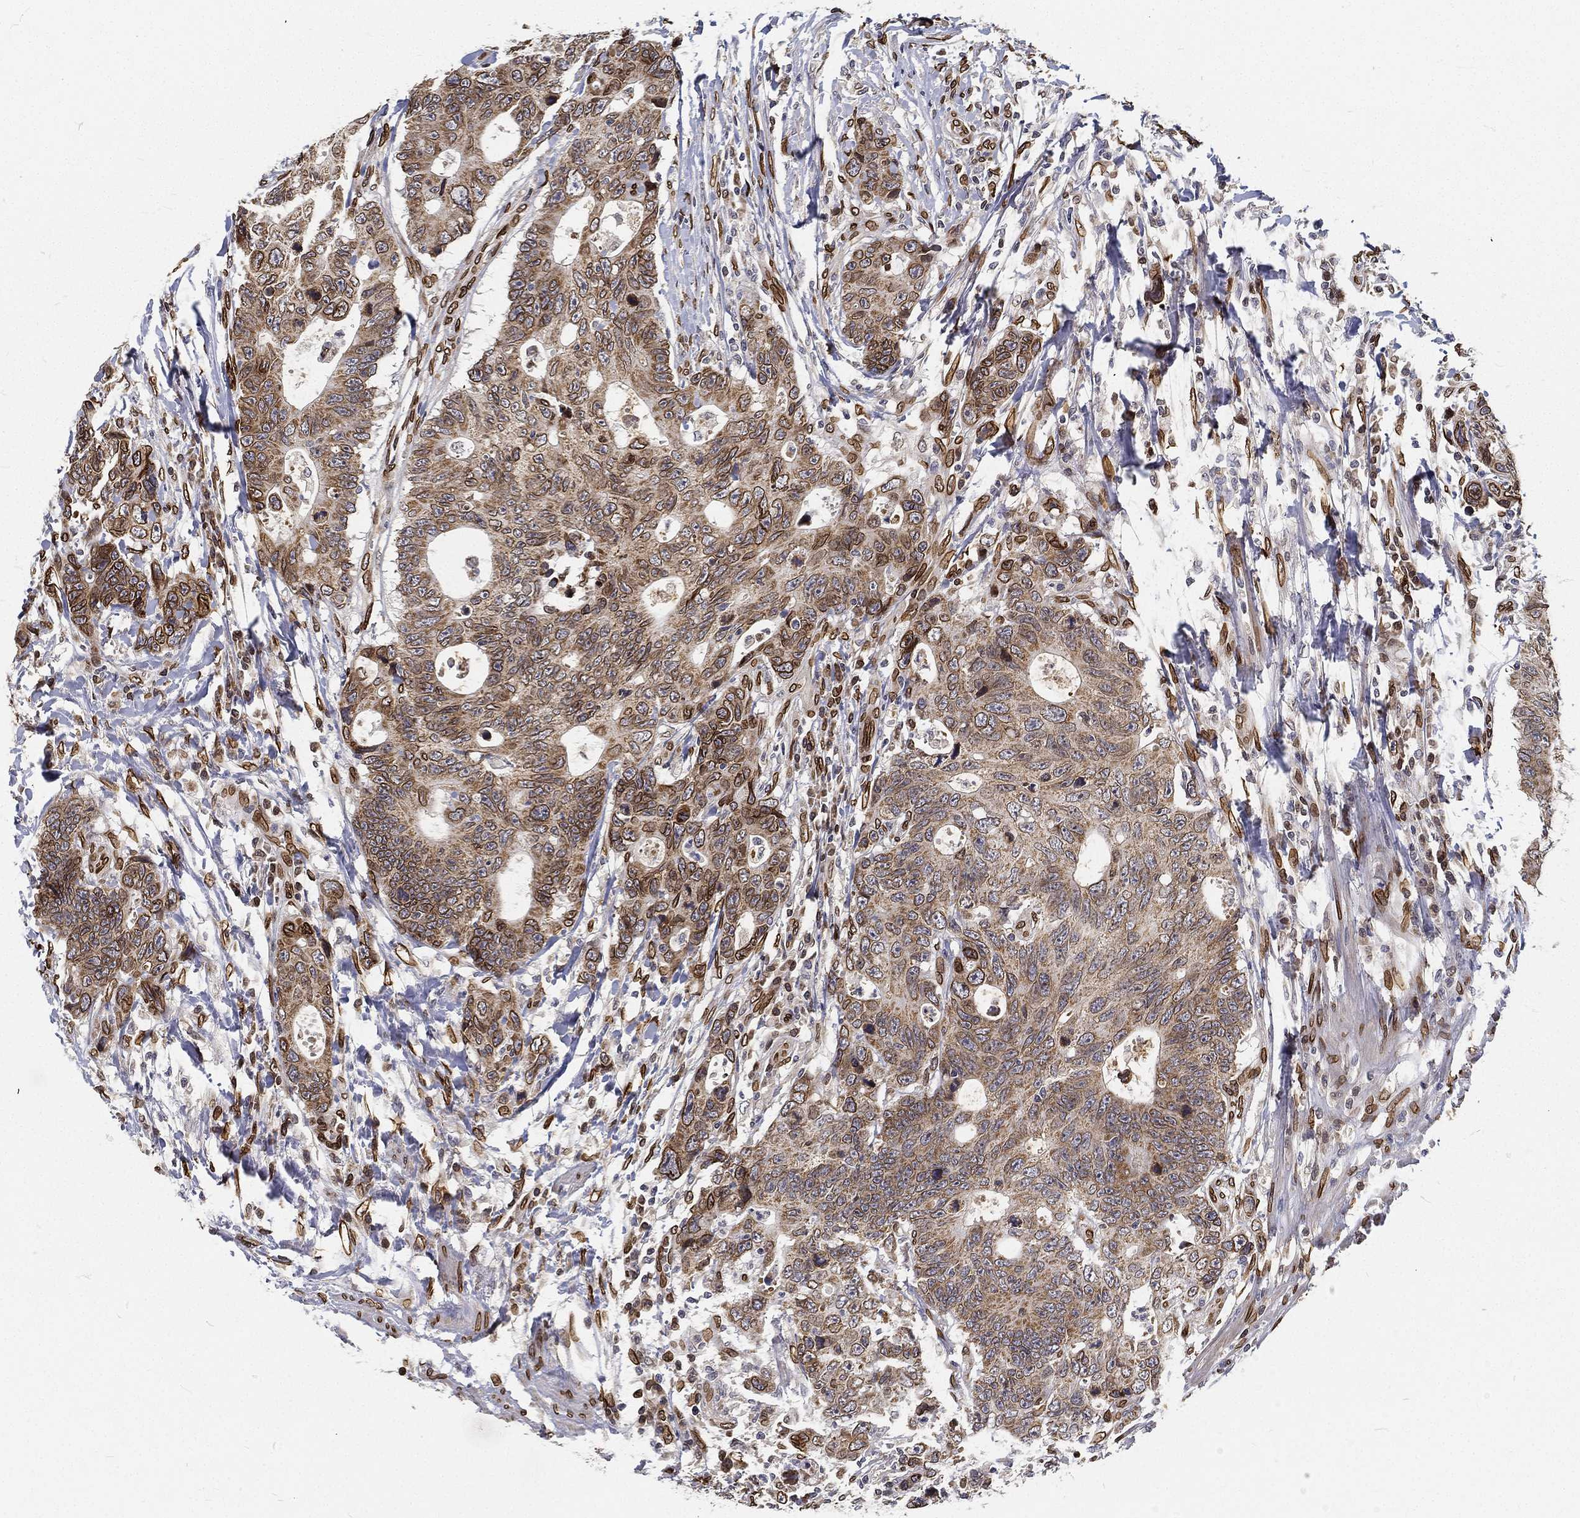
{"staining": {"intensity": "moderate", "quantity": "25%-75%", "location": "cytoplasmic/membranous,nuclear"}, "tissue": "colorectal cancer", "cell_type": "Tumor cells", "image_type": "cancer", "snomed": [{"axis": "morphology", "description": "Adenocarcinoma, NOS"}, {"axis": "topography", "description": "Colon"}], "caption": "Protein staining exhibits moderate cytoplasmic/membranous and nuclear expression in about 25%-75% of tumor cells in colorectal cancer (adenocarcinoma).", "gene": "PALB2", "patient": {"sex": "female", "age": 77}}